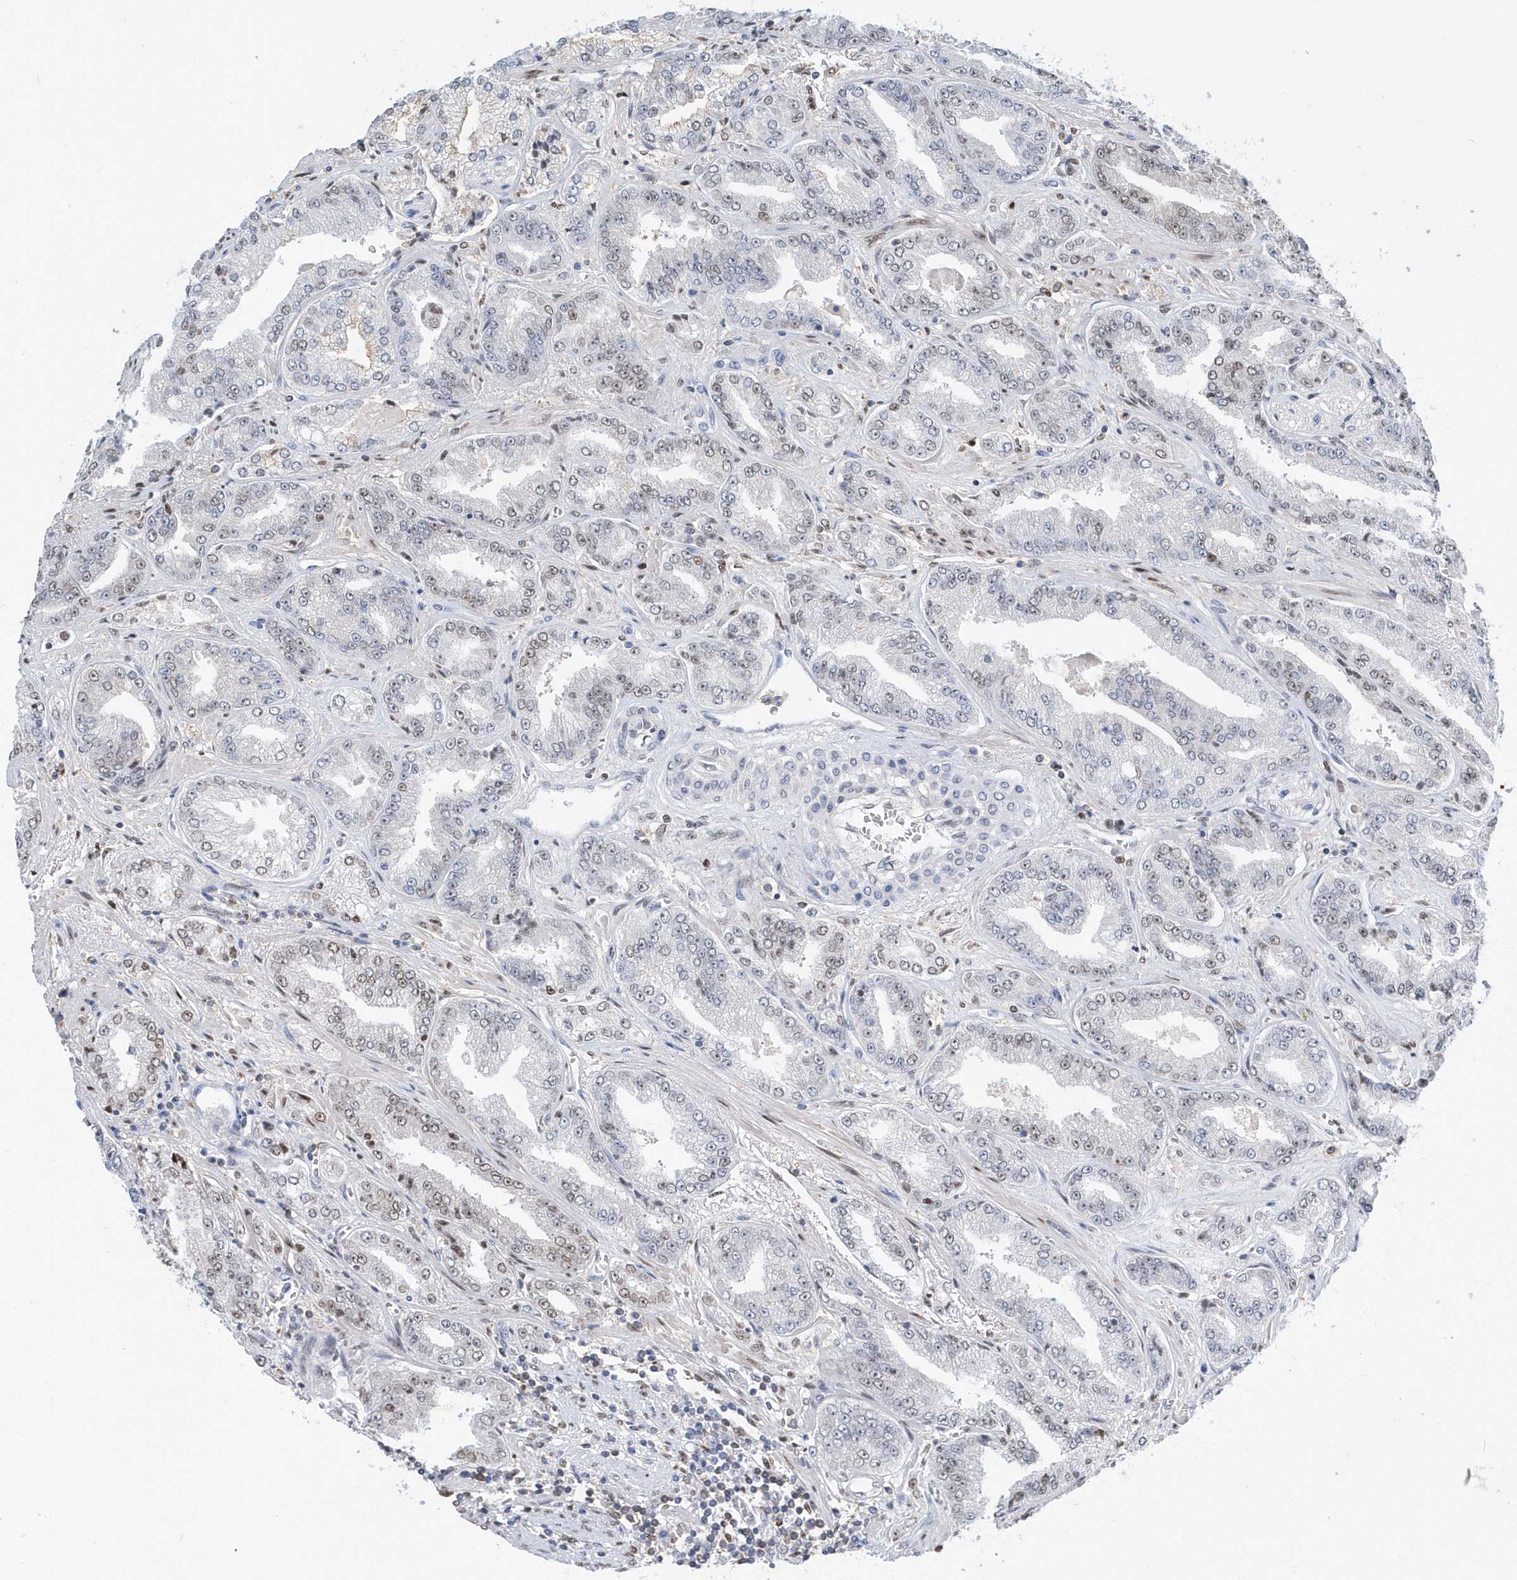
{"staining": {"intensity": "weak", "quantity": "<25%", "location": "nuclear"}, "tissue": "prostate cancer", "cell_type": "Tumor cells", "image_type": "cancer", "snomed": [{"axis": "morphology", "description": "Adenocarcinoma, High grade"}, {"axis": "topography", "description": "Prostate"}], "caption": "Human prostate cancer (high-grade adenocarcinoma) stained for a protein using IHC demonstrates no positivity in tumor cells.", "gene": "MACROH2A2", "patient": {"sex": "male", "age": 71}}